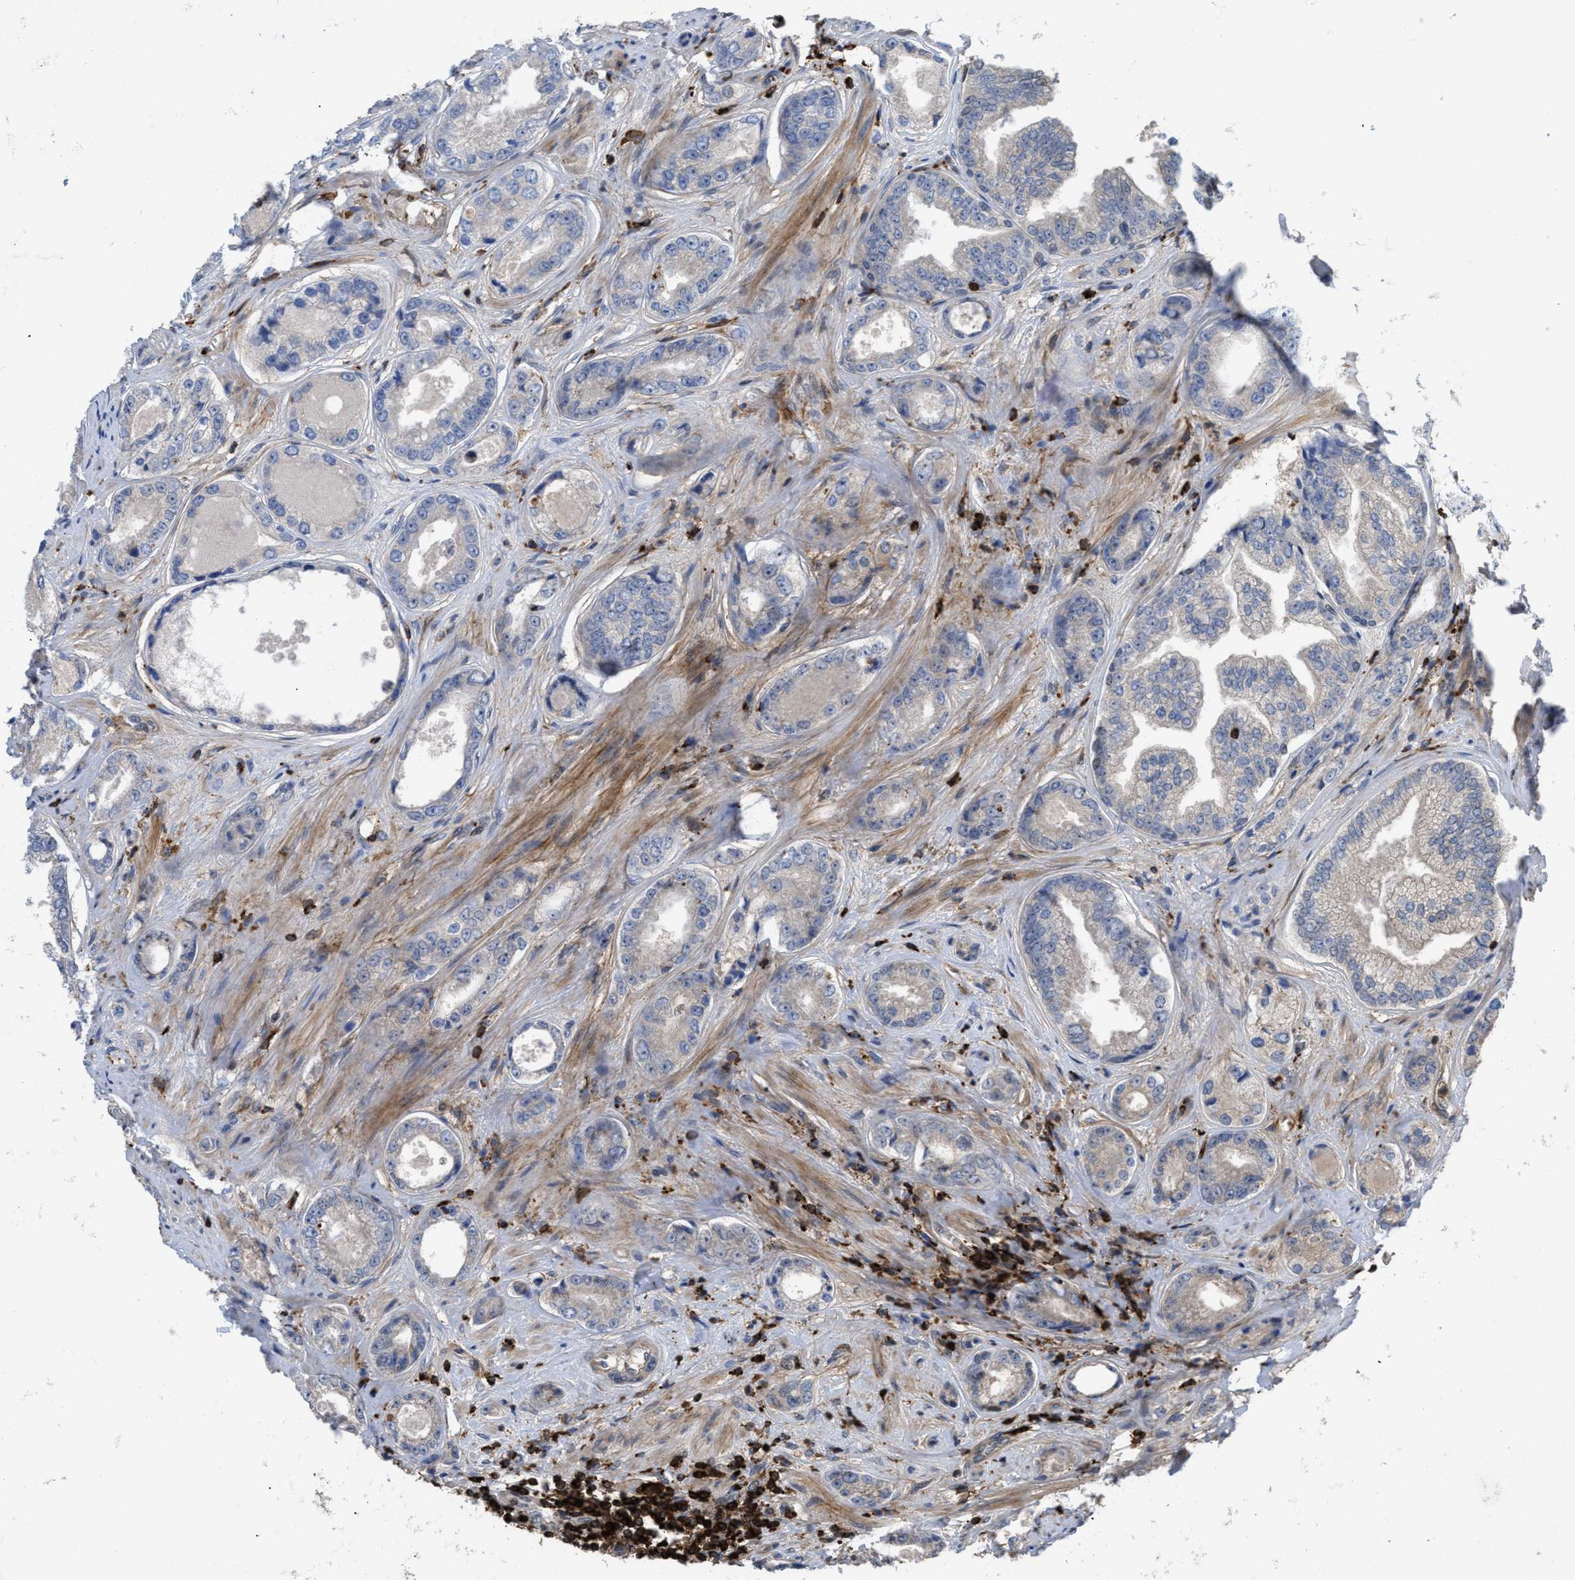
{"staining": {"intensity": "negative", "quantity": "none", "location": "none"}, "tissue": "prostate cancer", "cell_type": "Tumor cells", "image_type": "cancer", "snomed": [{"axis": "morphology", "description": "Adenocarcinoma, High grade"}, {"axis": "topography", "description": "Prostate"}], "caption": "Immunohistochemistry (IHC) histopathology image of neoplastic tissue: prostate cancer stained with DAB (3,3'-diaminobenzidine) demonstrates no significant protein staining in tumor cells. (IHC, brightfield microscopy, high magnification).", "gene": "PTPRE", "patient": {"sex": "male", "age": 61}}